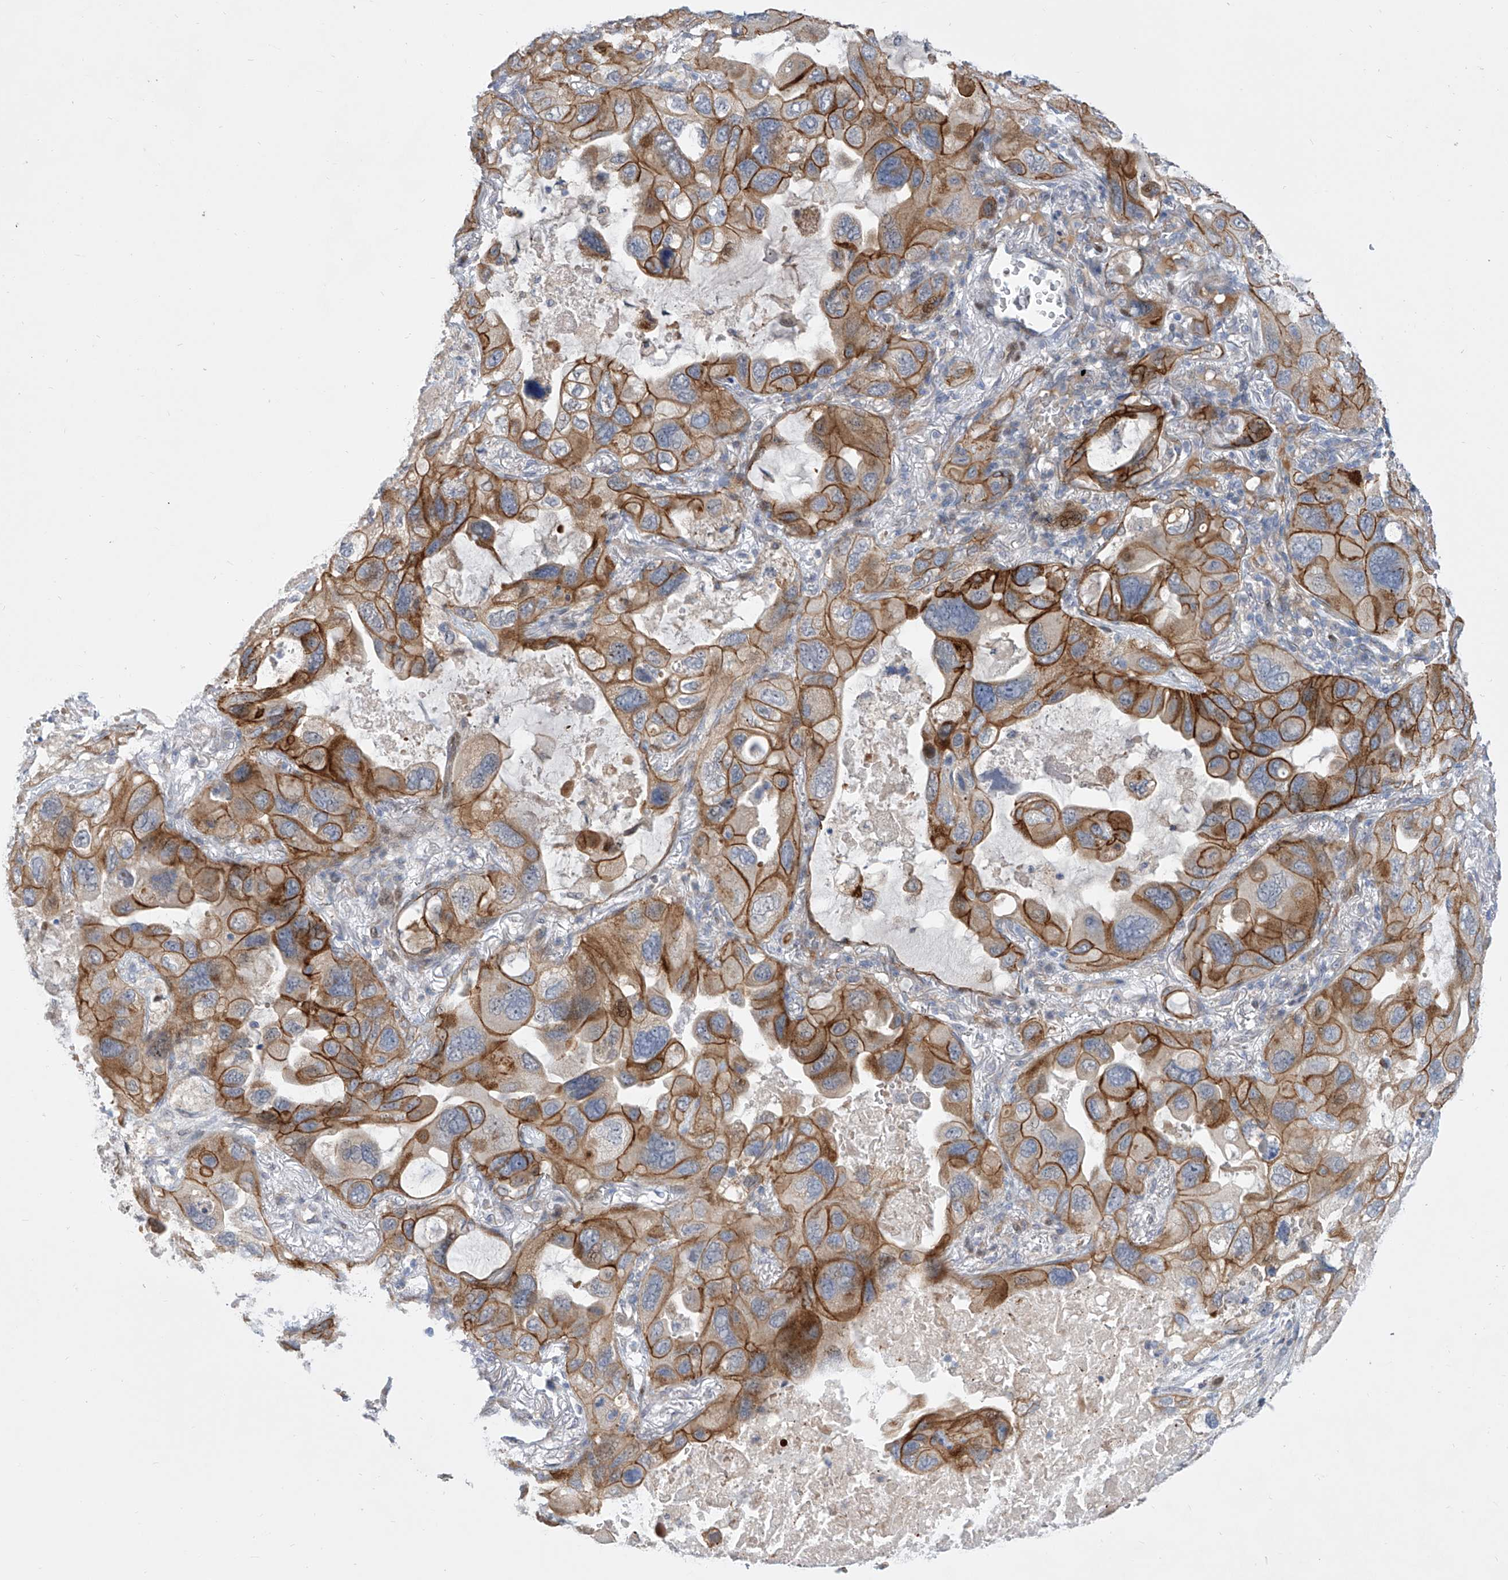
{"staining": {"intensity": "strong", "quantity": ">75%", "location": "cytoplasmic/membranous"}, "tissue": "lung cancer", "cell_type": "Tumor cells", "image_type": "cancer", "snomed": [{"axis": "morphology", "description": "Squamous cell carcinoma, NOS"}, {"axis": "topography", "description": "Lung"}], "caption": "Immunohistochemical staining of human lung squamous cell carcinoma reveals high levels of strong cytoplasmic/membranous staining in about >75% of tumor cells.", "gene": "LRRC1", "patient": {"sex": "female", "age": 73}}